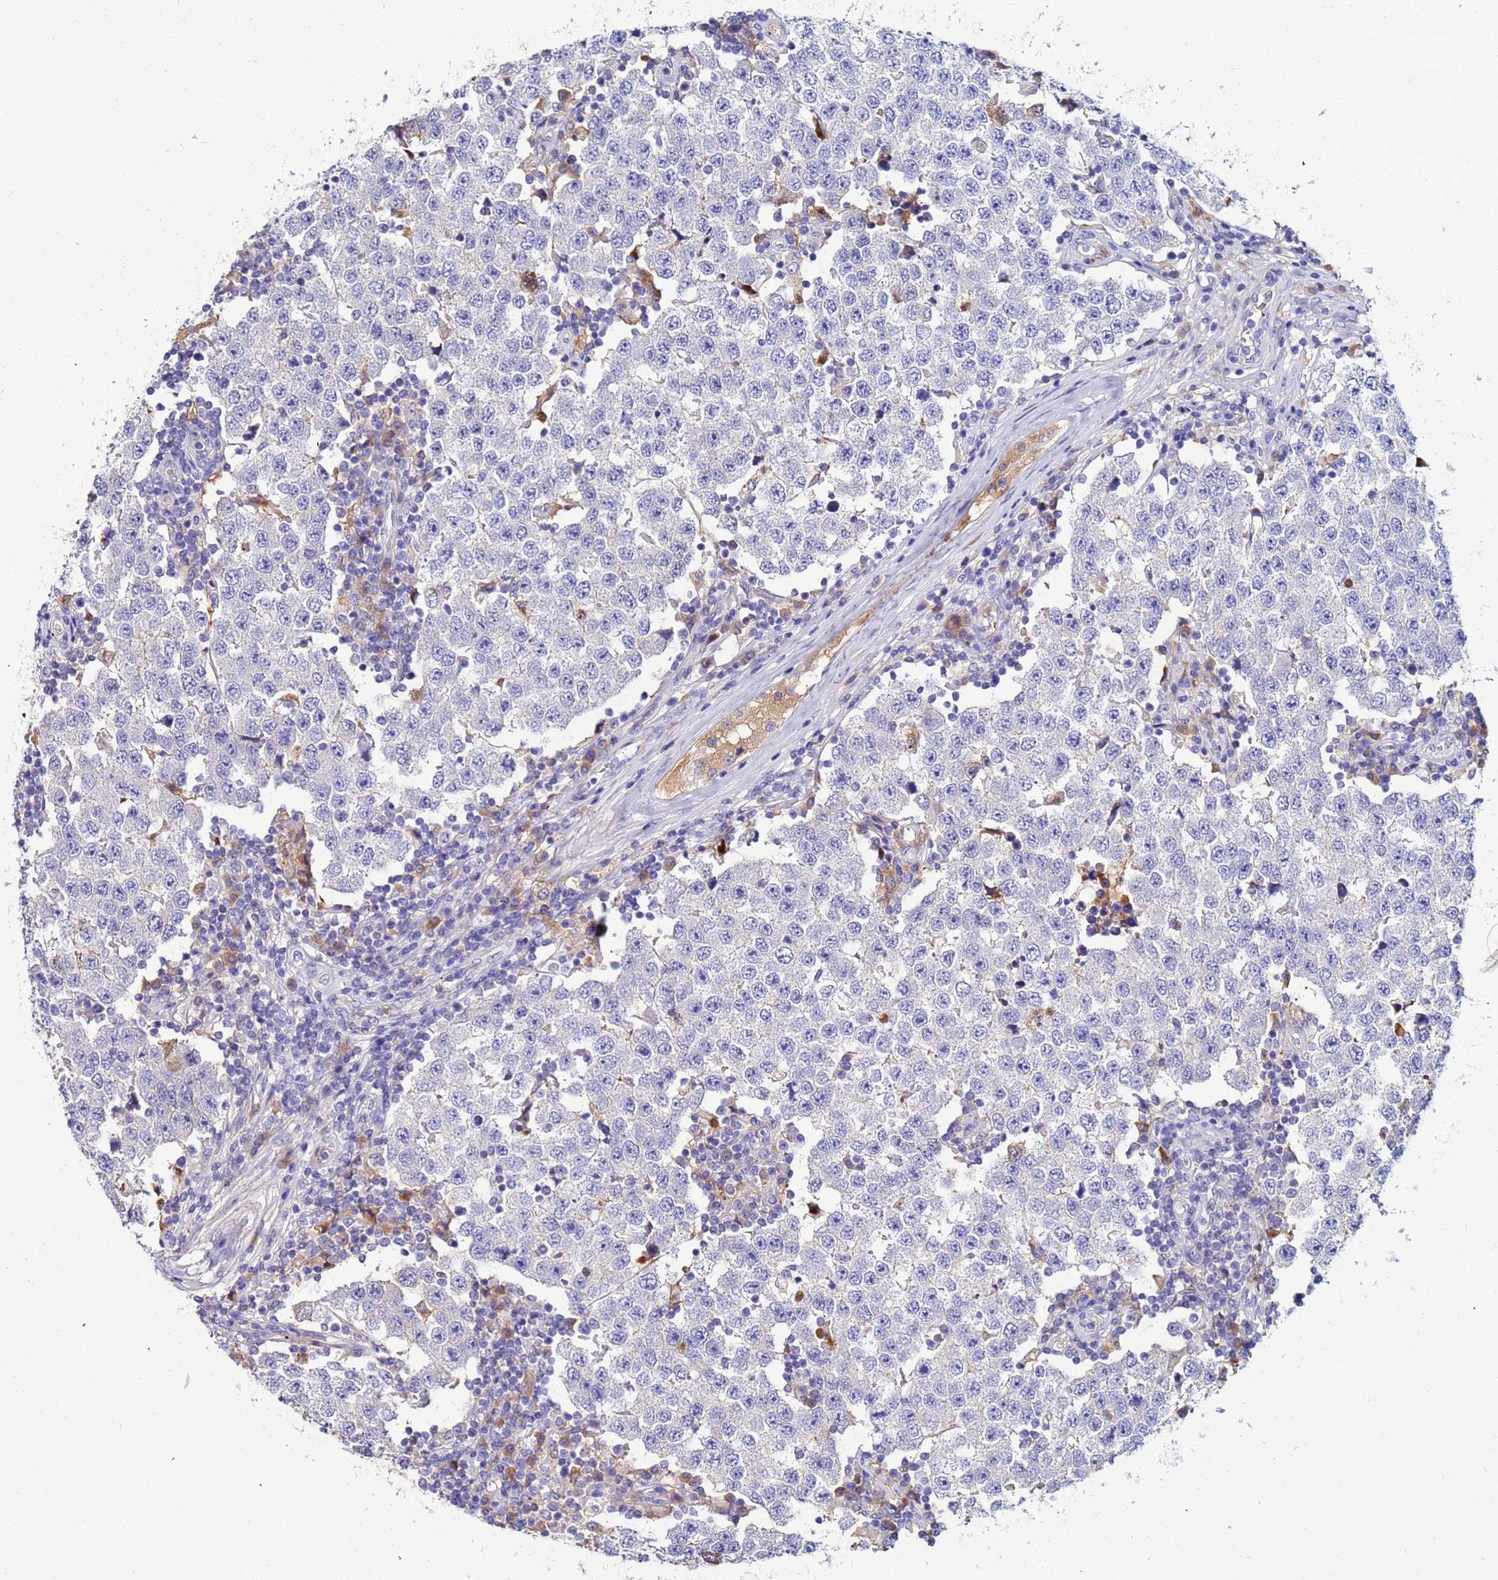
{"staining": {"intensity": "negative", "quantity": "none", "location": "none"}, "tissue": "testis cancer", "cell_type": "Tumor cells", "image_type": "cancer", "snomed": [{"axis": "morphology", "description": "Seminoma, NOS"}, {"axis": "topography", "description": "Testis"}], "caption": "IHC micrograph of testis cancer stained for a protein (brown), which exhibits no expression in tumor cells.", "gene": "TUBAL3", "patient": {"sex": "male", "age": 34}}